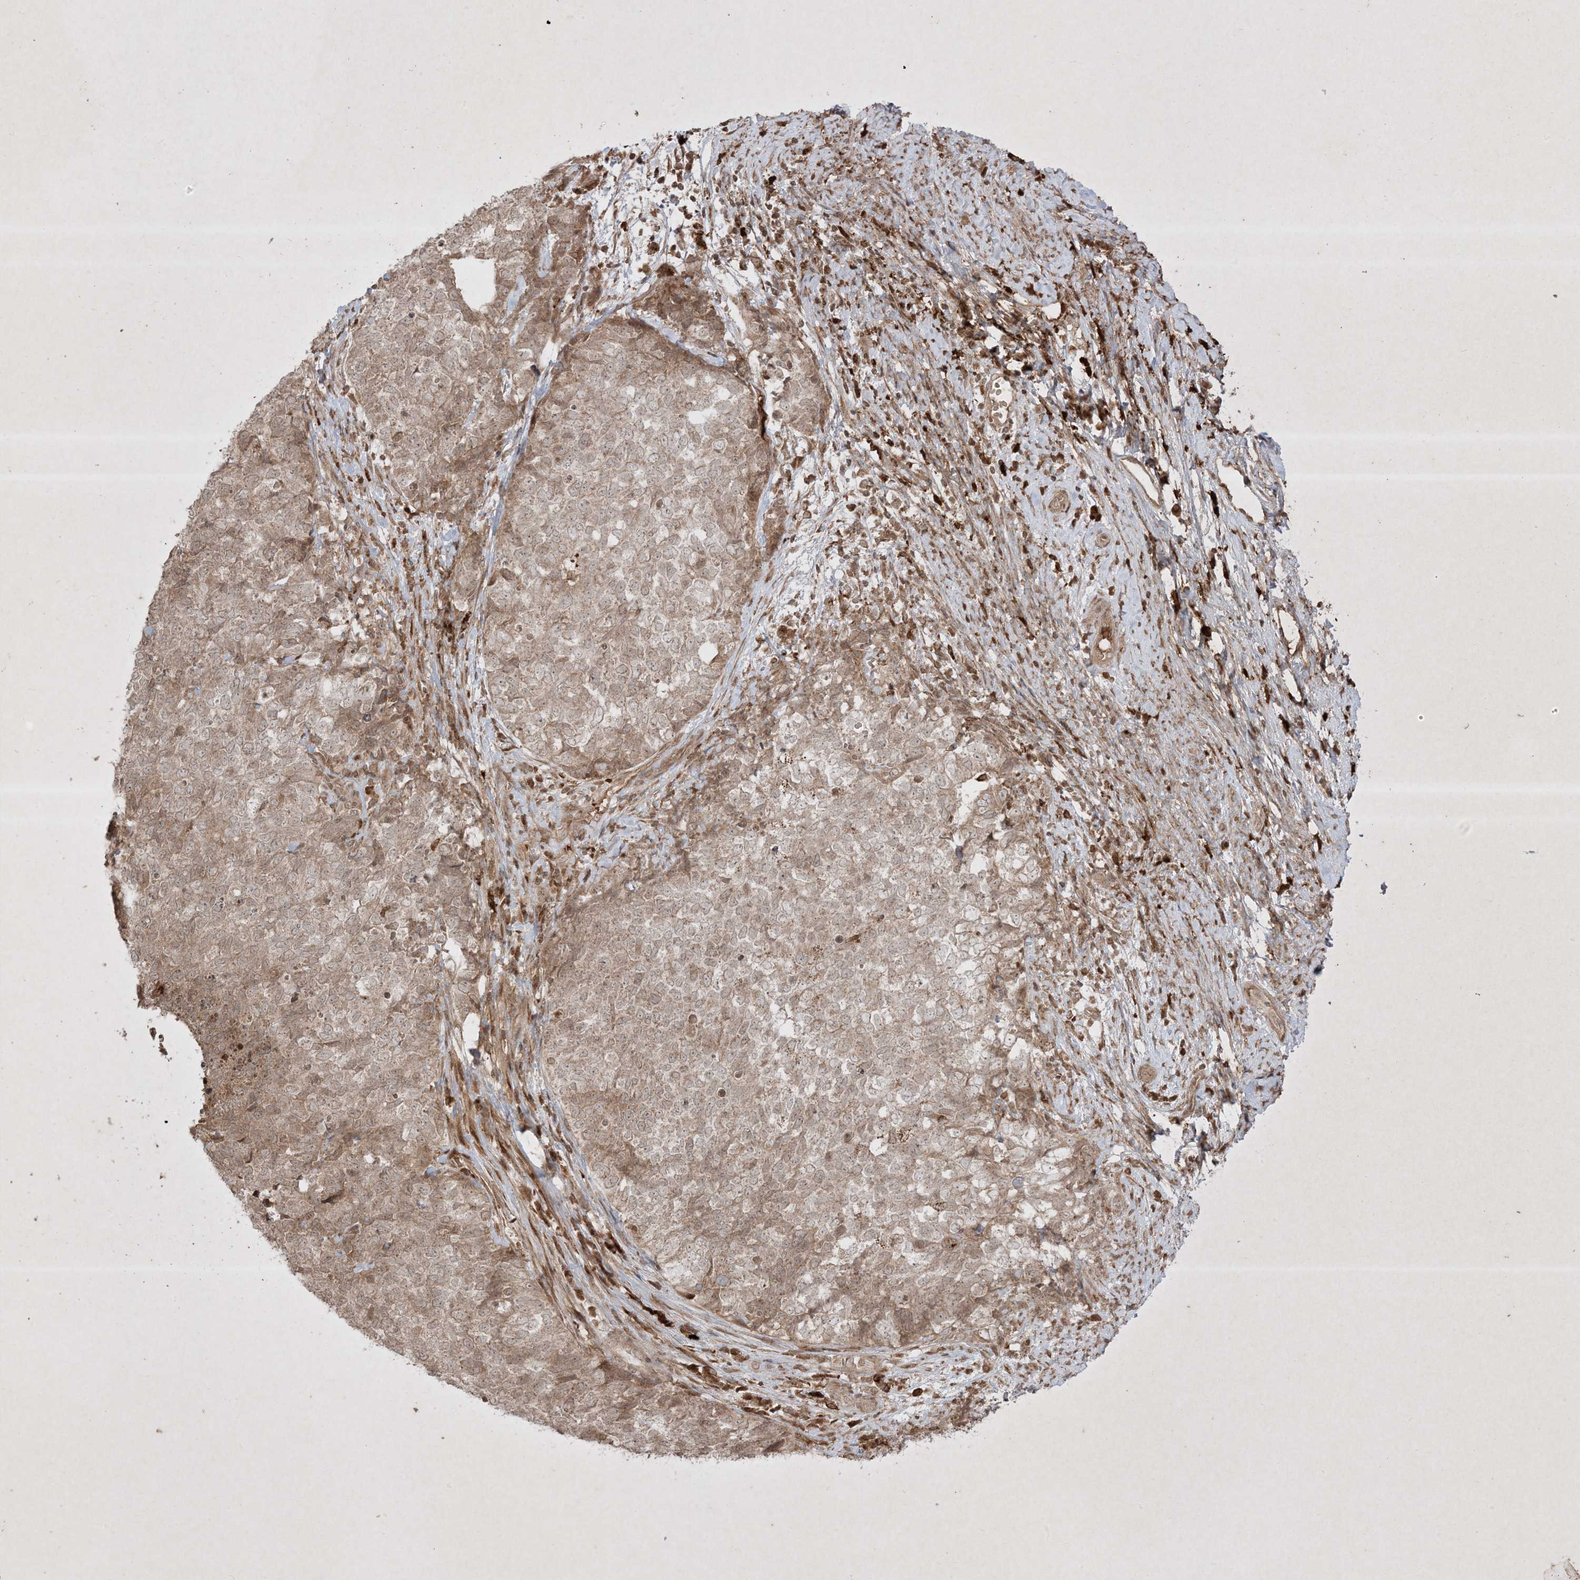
{"staining": {"intensity": "weak", "quantity": "<25%", "location": "cytoplasmic/membranous"}, "tissue": "cervical cancer", "cell_type": "Tumor cells", "image_type": "cancer", "snomed": [{"axis": "morphology", "description": "Squamous cell carcinoma, NOS"}, {"axis": "topography", "description": "Cervix"}], "caption": "Cervical cancer (squamous cell carcinoma) stained for a protein using immunohistochemistry reveals no staining tumor cells.", "gene": "PTK6", "patient": {"sex": "female", "age": 63}}